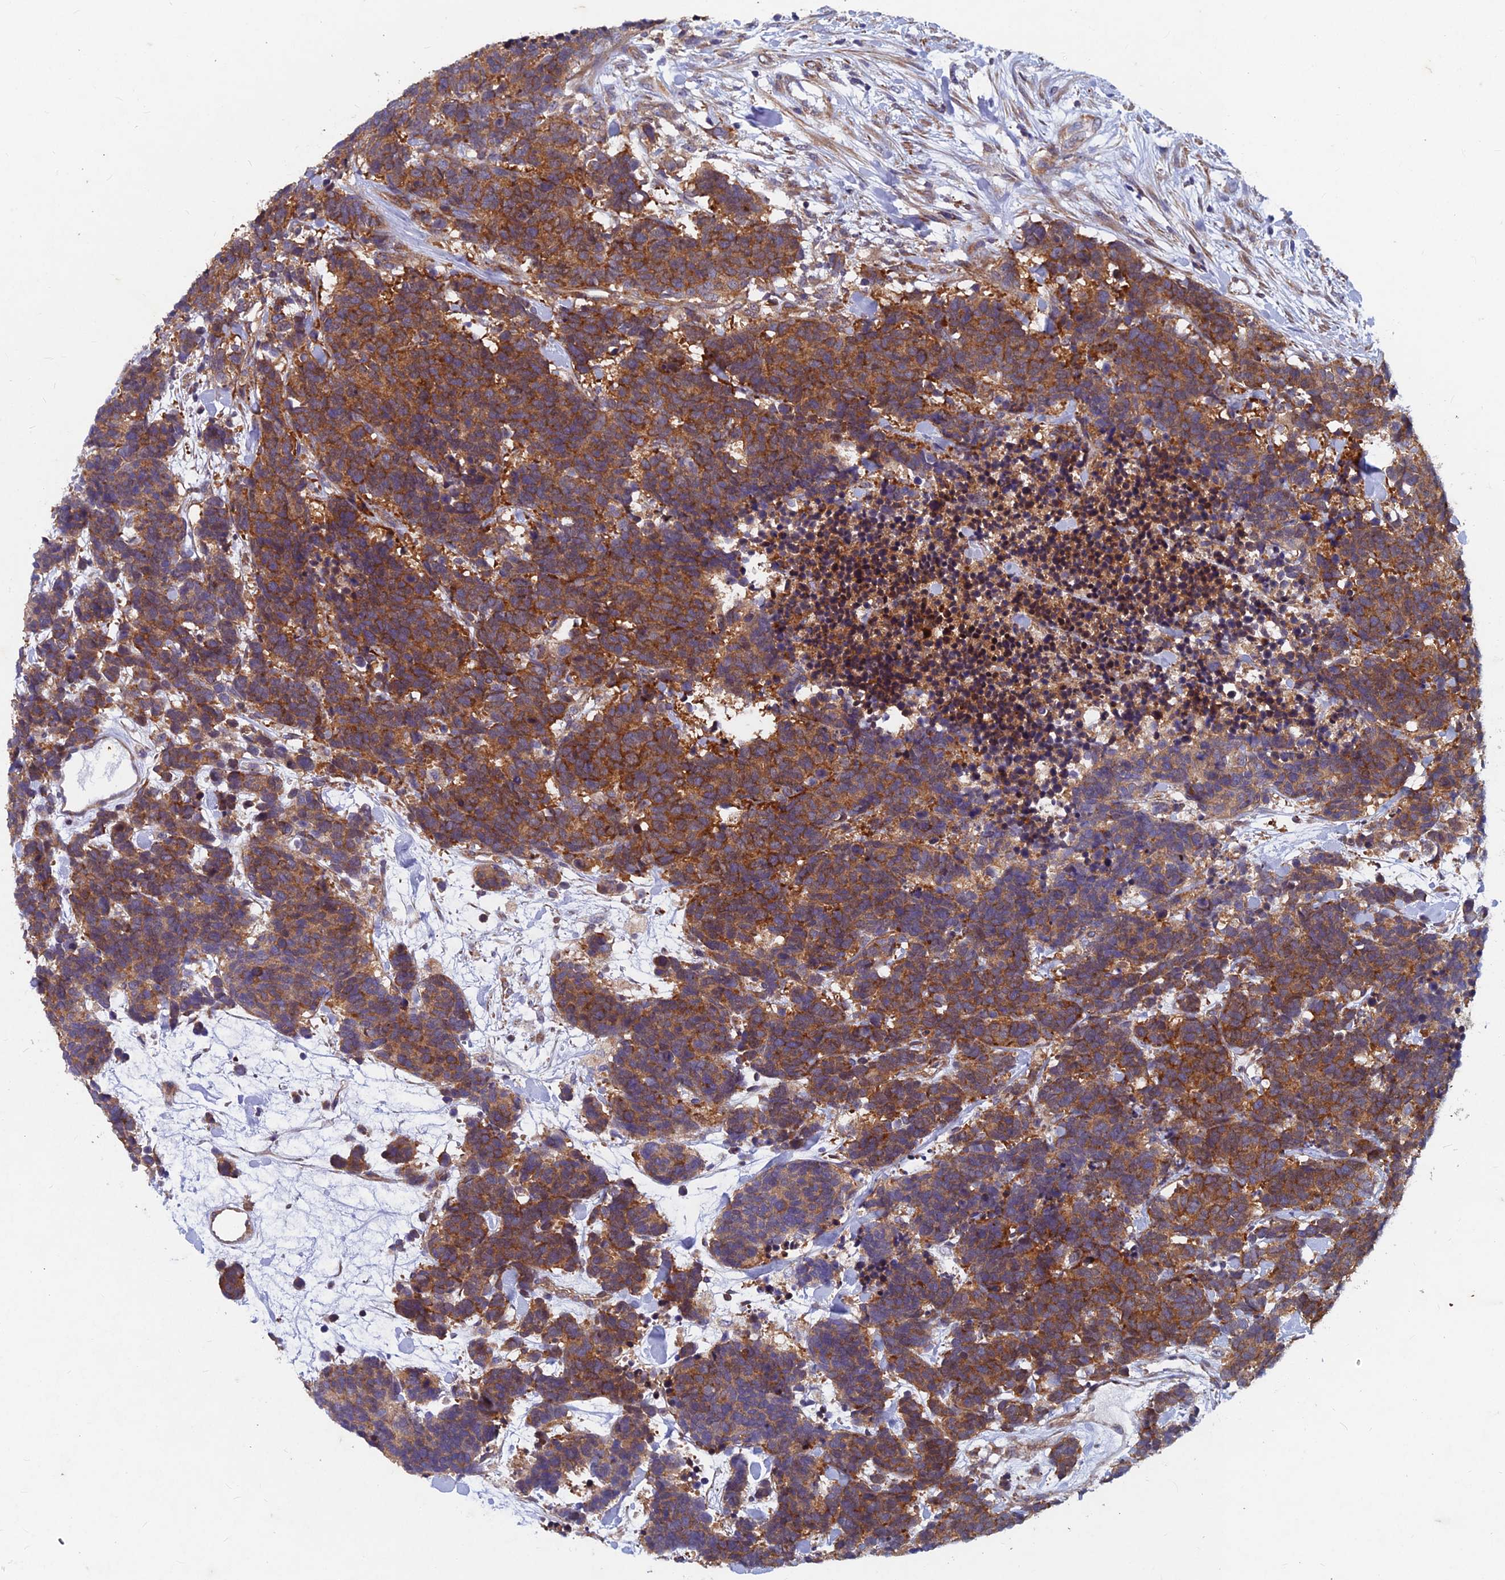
{"staining": {"intensity": "moderate", "quantity": ">75%", "location": "cytoplasmic/membranous"}, "tissue": "carcinoid", "cell_type": "Tumor cells", "image_type": "cancer", "snomed": [{"axis": "morphology", "description": "Carcinoma, NOS"}, {"axis": "morphology", "description": "Carcinoid, malignant, NOS"}, {"axis": "topography", "description": "Prostate"}], "caption": "IHC histopathology image of neoplastic tissue: malignant carcinoid stained using immunohistochemistry displays medium levels of moderate protein expression localized specifically in the cytoplasmic/membranous of tumor cells, appearing as a cytoplasmic/membranous brown color.", "gene": "NCAPG", "patient": {"sex": "male", "age": 57}}